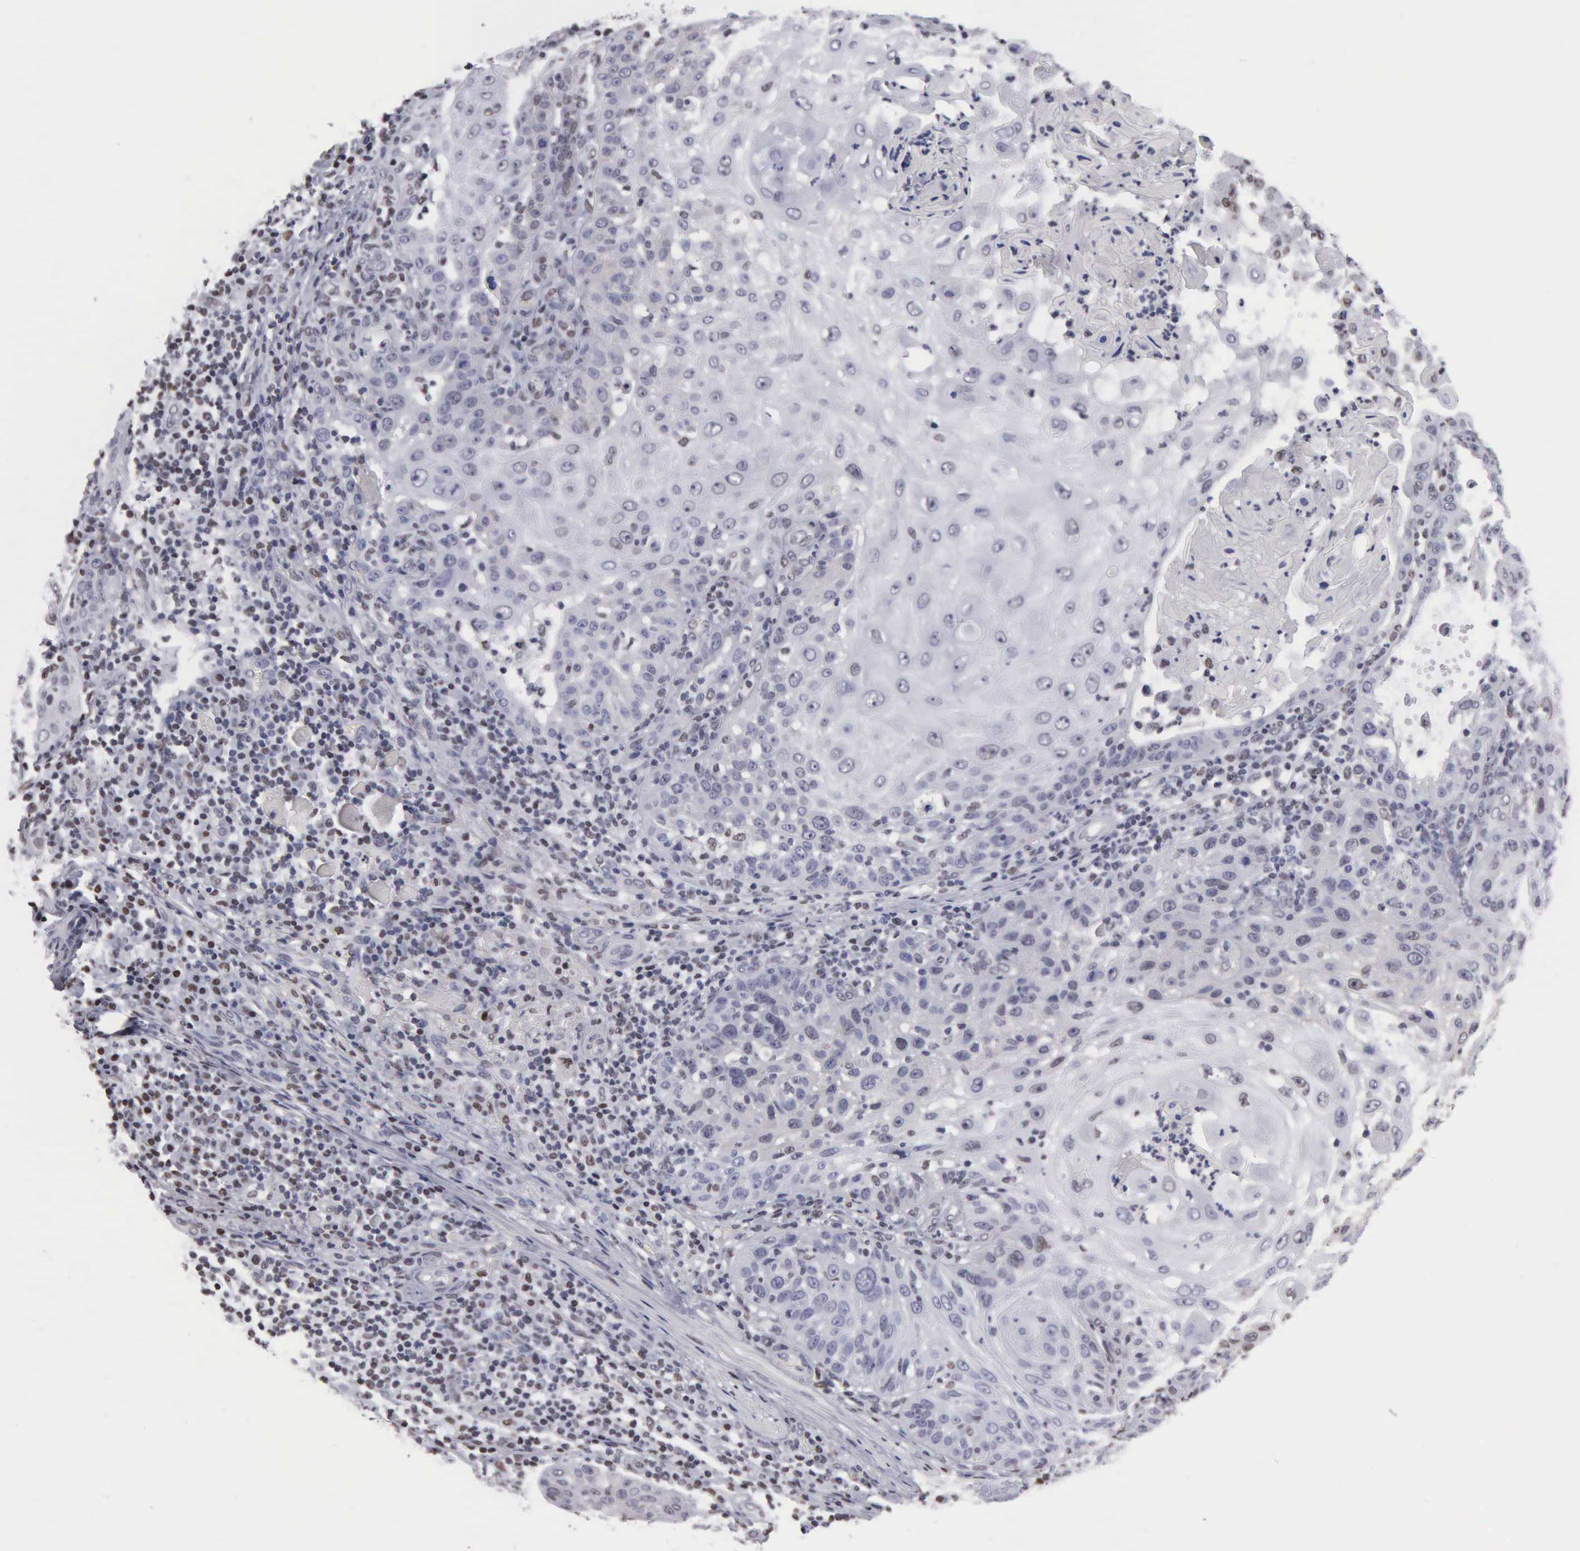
{"staining": {"intensity": "weak", "quantity": "25%-75%", "location": "cytoplasmic/membranous"}, "tissue": "skin cancer", "cell_type": "Tumor cells", "image_type": "cancer", "snomed": [{"axis": "morphology", "description": "Squamous cell carcinoma, NOS"}, {"axis": "topography", "description": "Skin"}], "caption": "The photomicrograph demonstrates a brown stain indicating the presence of a protein in the cytoplasmic/membranous of tumor cells in skin cancer.", "gene": "CCNG1", "patient": {"sex": "female", "age": 89}}